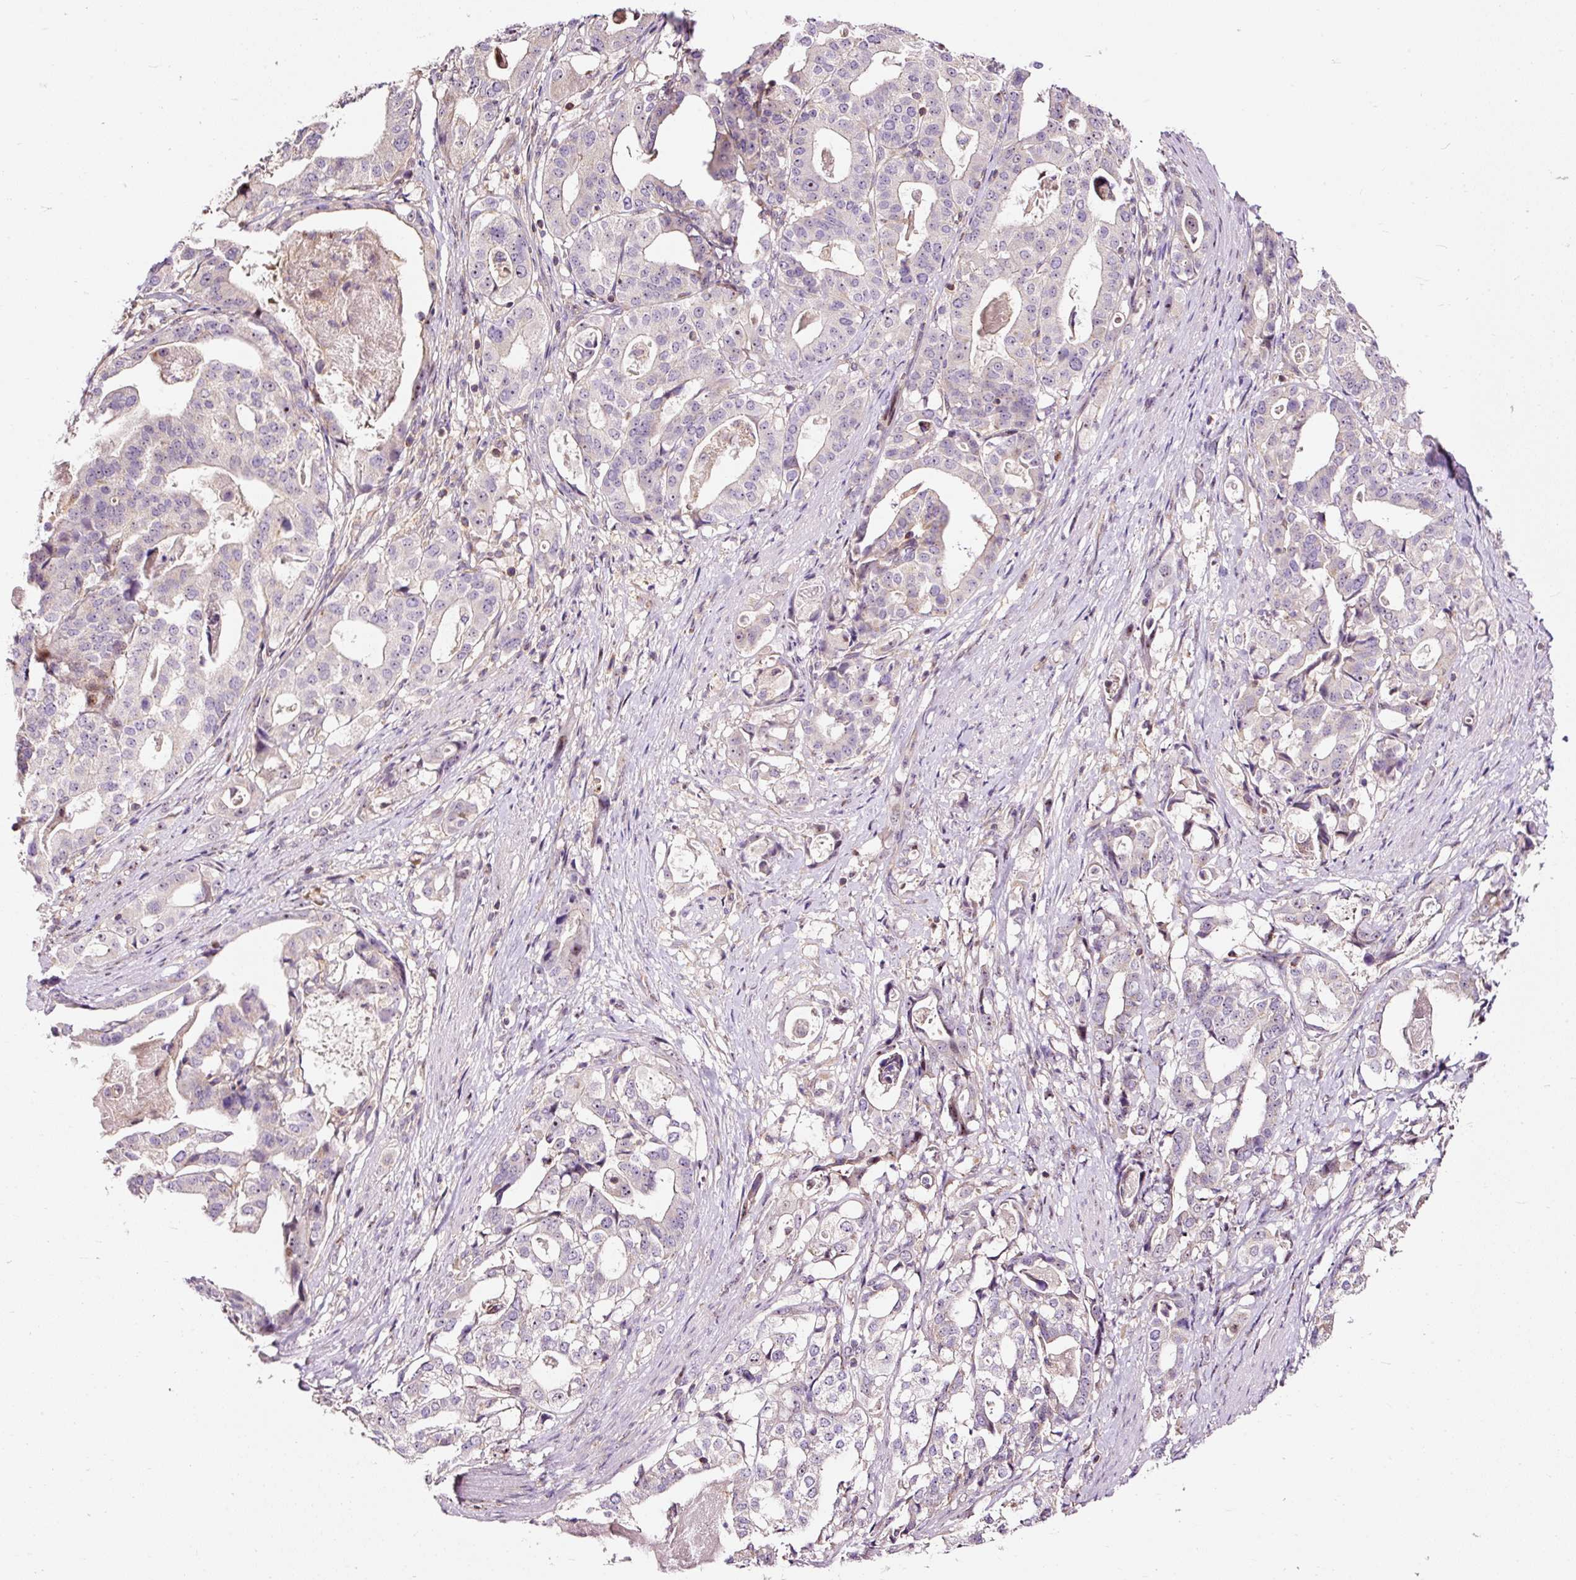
{"staining": {"intensity": "negative", "quantity": "none", "location": "none"}, "tissue": "stomach cancer", "cell_type": "Tumor cells", "image_type": "cancer", "snomed": [{"axis": "morphology", "description": "Adenocarcinoma, NOS"}, {"axis": "topography", "description": "Stomach"}], "caption": "Immunohistochemical staining of human stomach cancer (adenocarcinoma) reveals no significant positivity in tumor cells.", "gene": "BOLA3", "patient": {"sex": "male", "age": 48}}